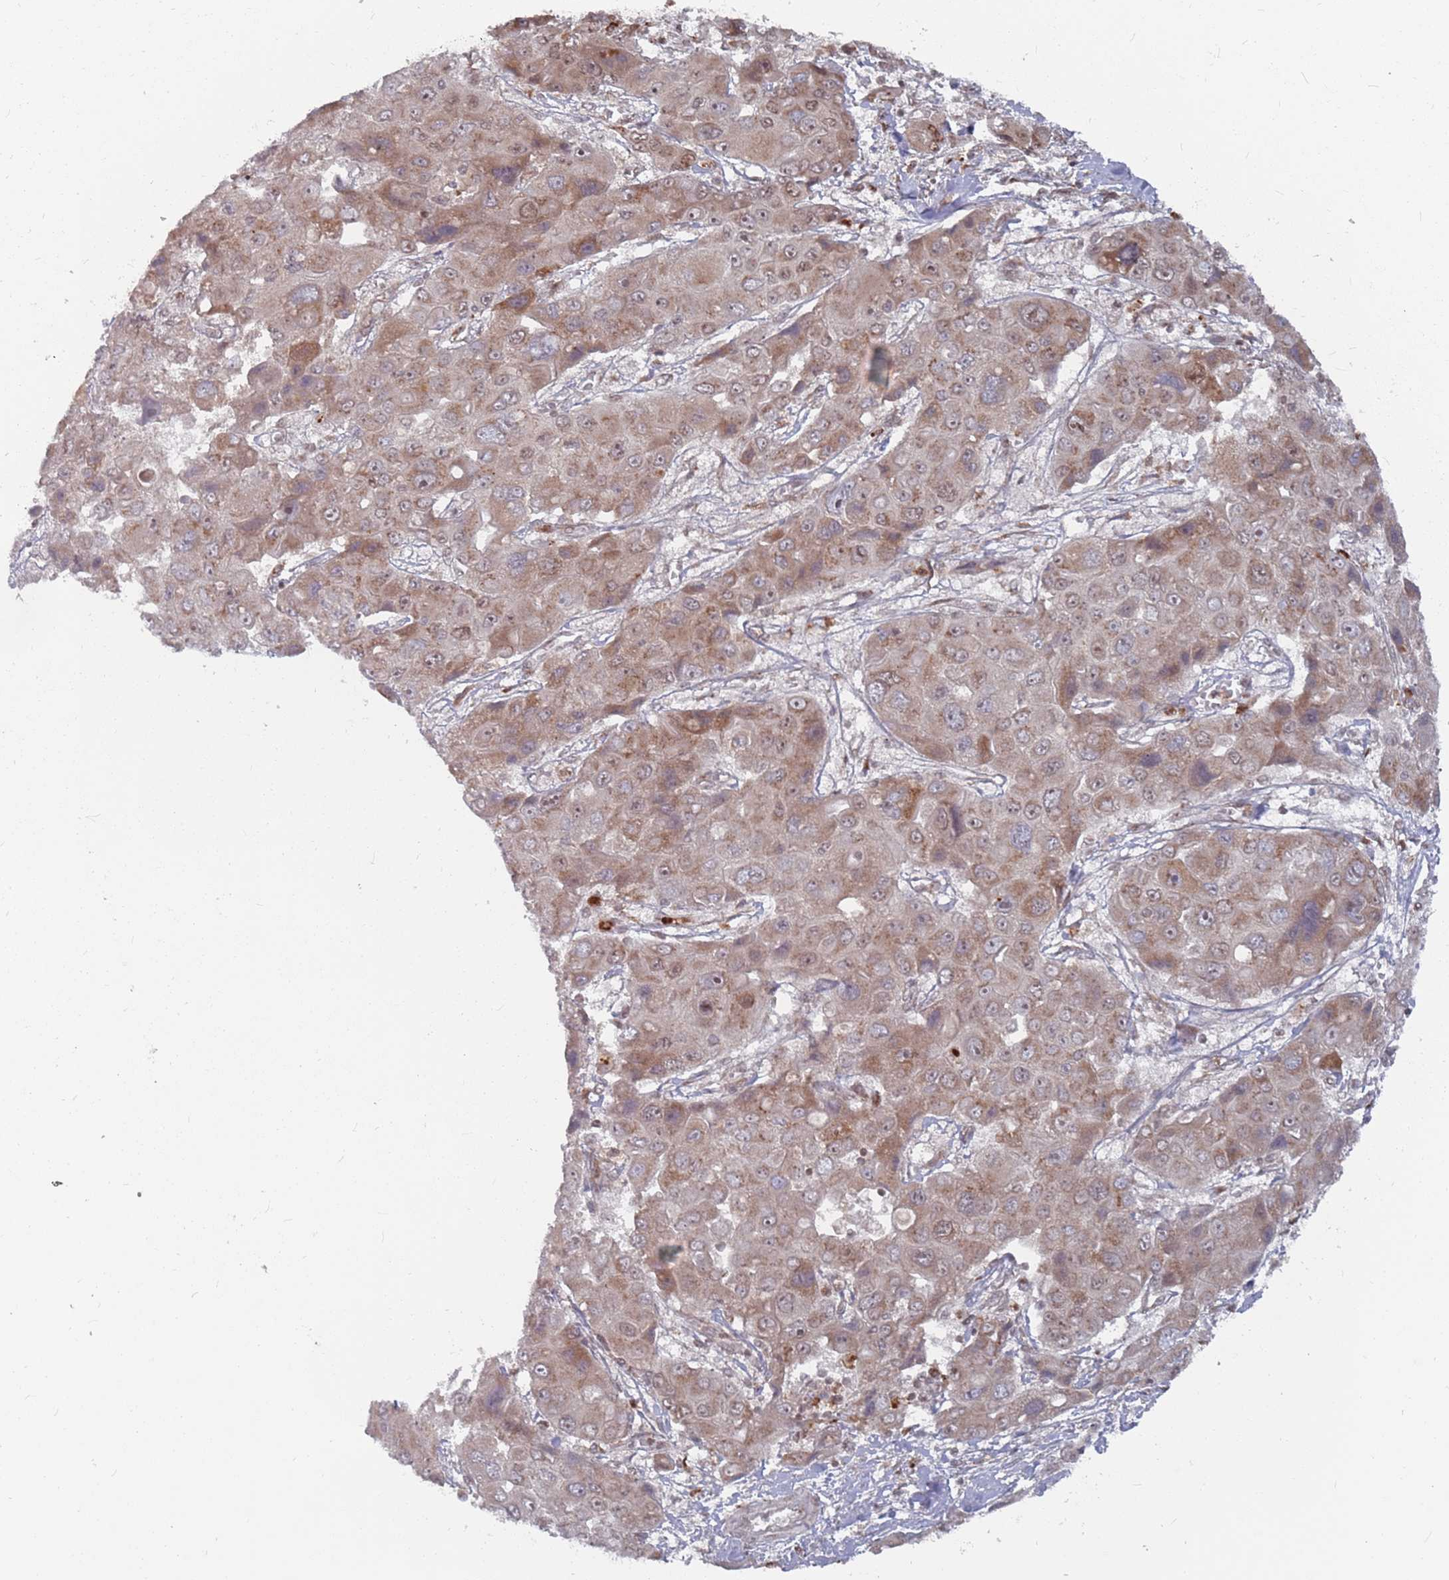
{"staining": {"intensity": "moderate", "quantity": ">75%", "location": "cytoplasmic/membranous,nuclear"}, "tissue": "liver cancer", "cell_type": "Tumor cells", "image_type": "cancer", "snomed": [{"axis": "morphology", "description": "Cholangiocarcinoma"}, {"axis": "topography", "description": "Liver"}], "caption": "Immunohistochemical staining of cholangiocarcinoma (liver) exhibits moderate cytoplasmic/membranous and nuclear protein staining in about >75% of tumor cells.", "gene": "FMO4", "patient": {"sex": "male", "age": 67}}